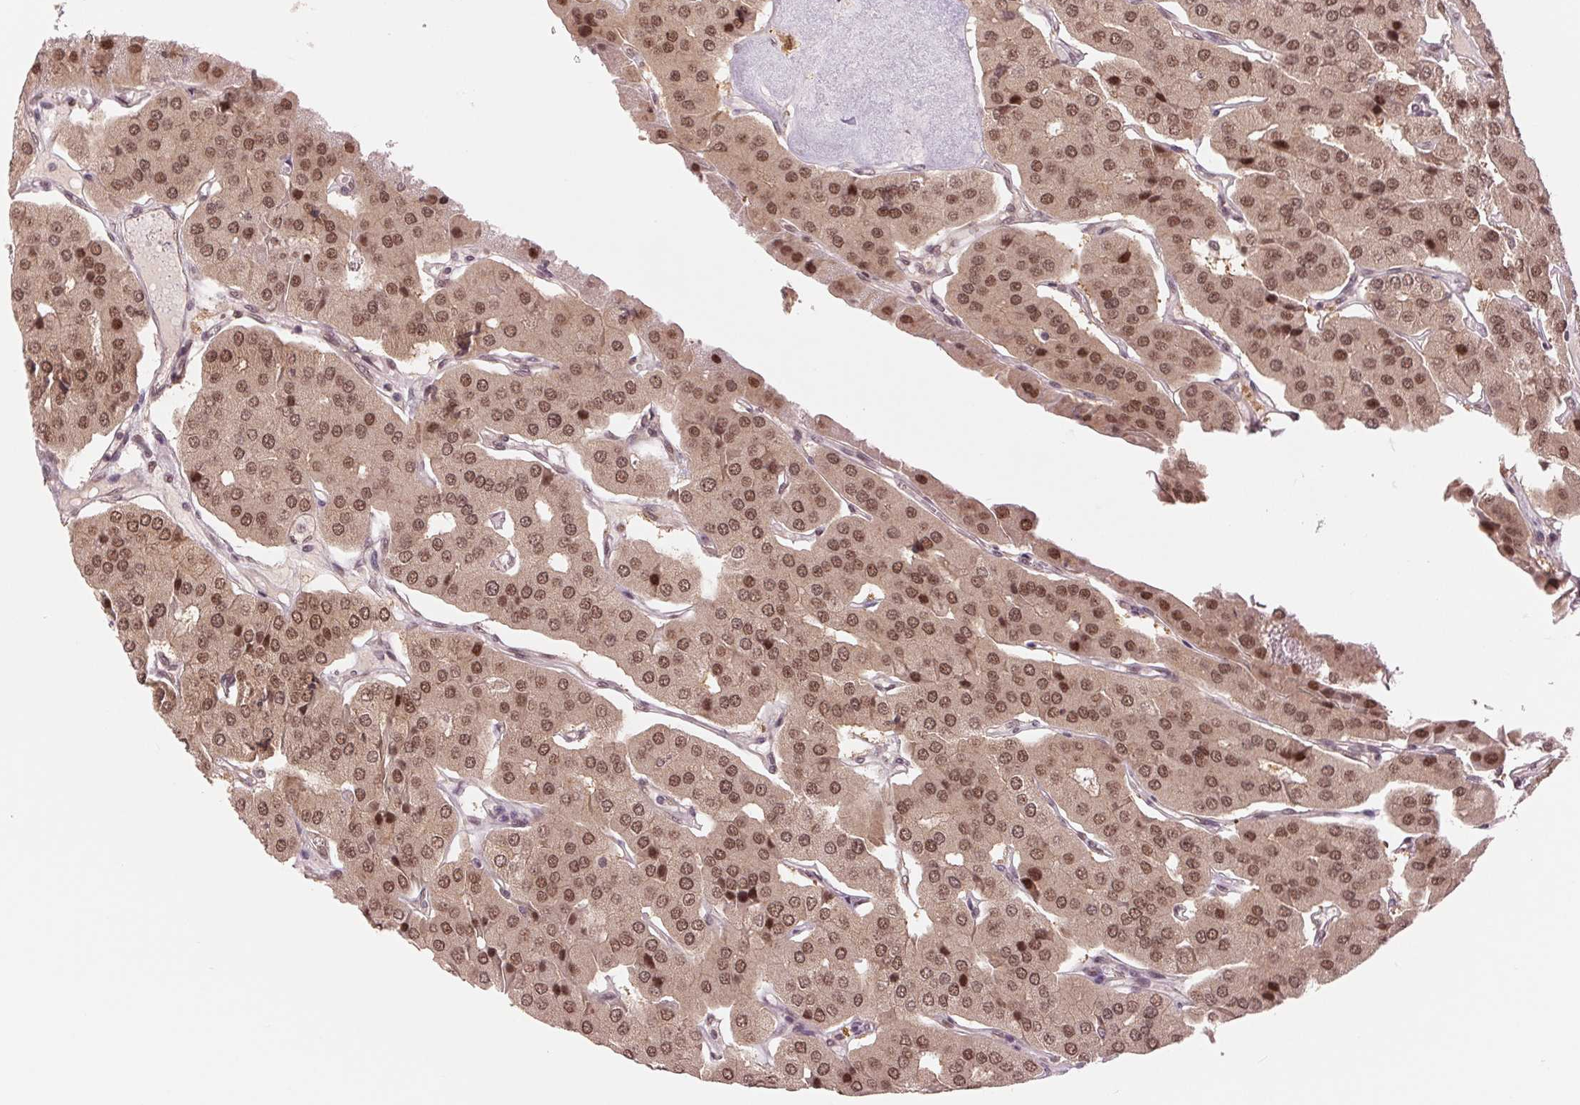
{"staining": {"intensity": "moderate", "quantity": ">75%", "location": "cytoplasmic/membranous,nuclear"}, "tissue": "parathyroid gland", "cell_type": "Glandular cells", "image_type": "normal", "snomed": [{"axis": "morphology", "description": "Normal tissue, NOS"}, {"axis": "morphology", "description": "Adenoma, NOS"}, {"axis": "topography", "description": "Parathyroid gland"}], "caption": "DAB (3,3'-diaminobenzidine) immunohistochemical staining of benign human parathyroid gland exhibits moderate cytoplasmic/membranous,nuclear protein expression in about >75% of glandular cells. (DAB (3,3'-diaminobenzidine) IHC, brown staining for protein, blue staining for nuclei).", "gene": "ERI3", "patient": {"sex": "female", "age": 86}}